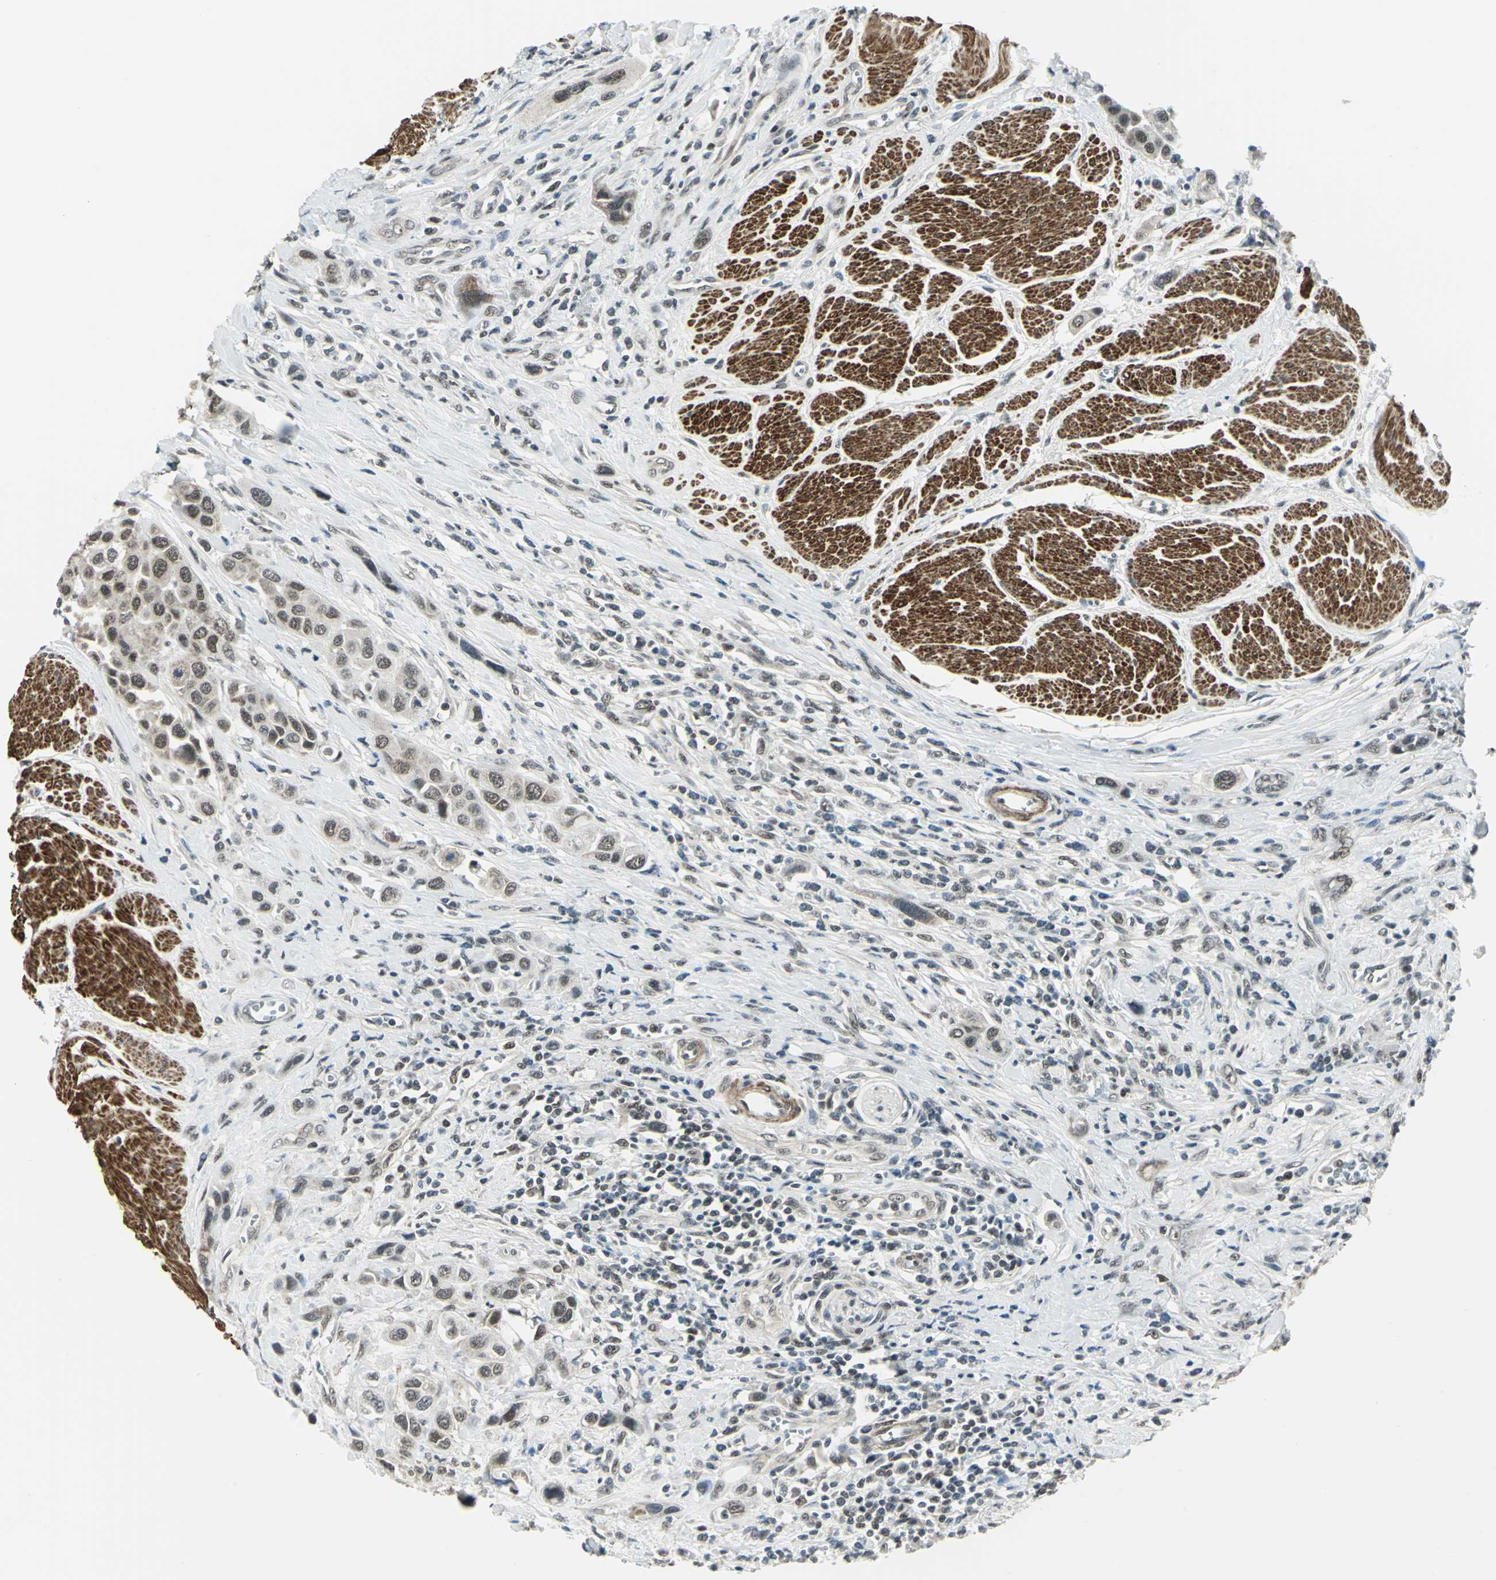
{"staining": {"intensity": "weak", "quantity": "25%-75%", "location": "cytoplasmic/membranous,nuclear"}, "tissue": "urothelial cancer", "cell_type": "Tumor cells", "image_type": "cancer", "snomed": [{"axis": "morphology", "description": "Urothelial carcinoma, High grade"}, {"axis": "topography", "description": "Urinary bladder"}], "caption": "High-grade urothelial carcinoma stained for a protein reveals weak cytoplasmic/membranous and nuclear positivity in tumor cells.", "gene": "MTA1", "patient": {"sex": "male", "age": 50}}